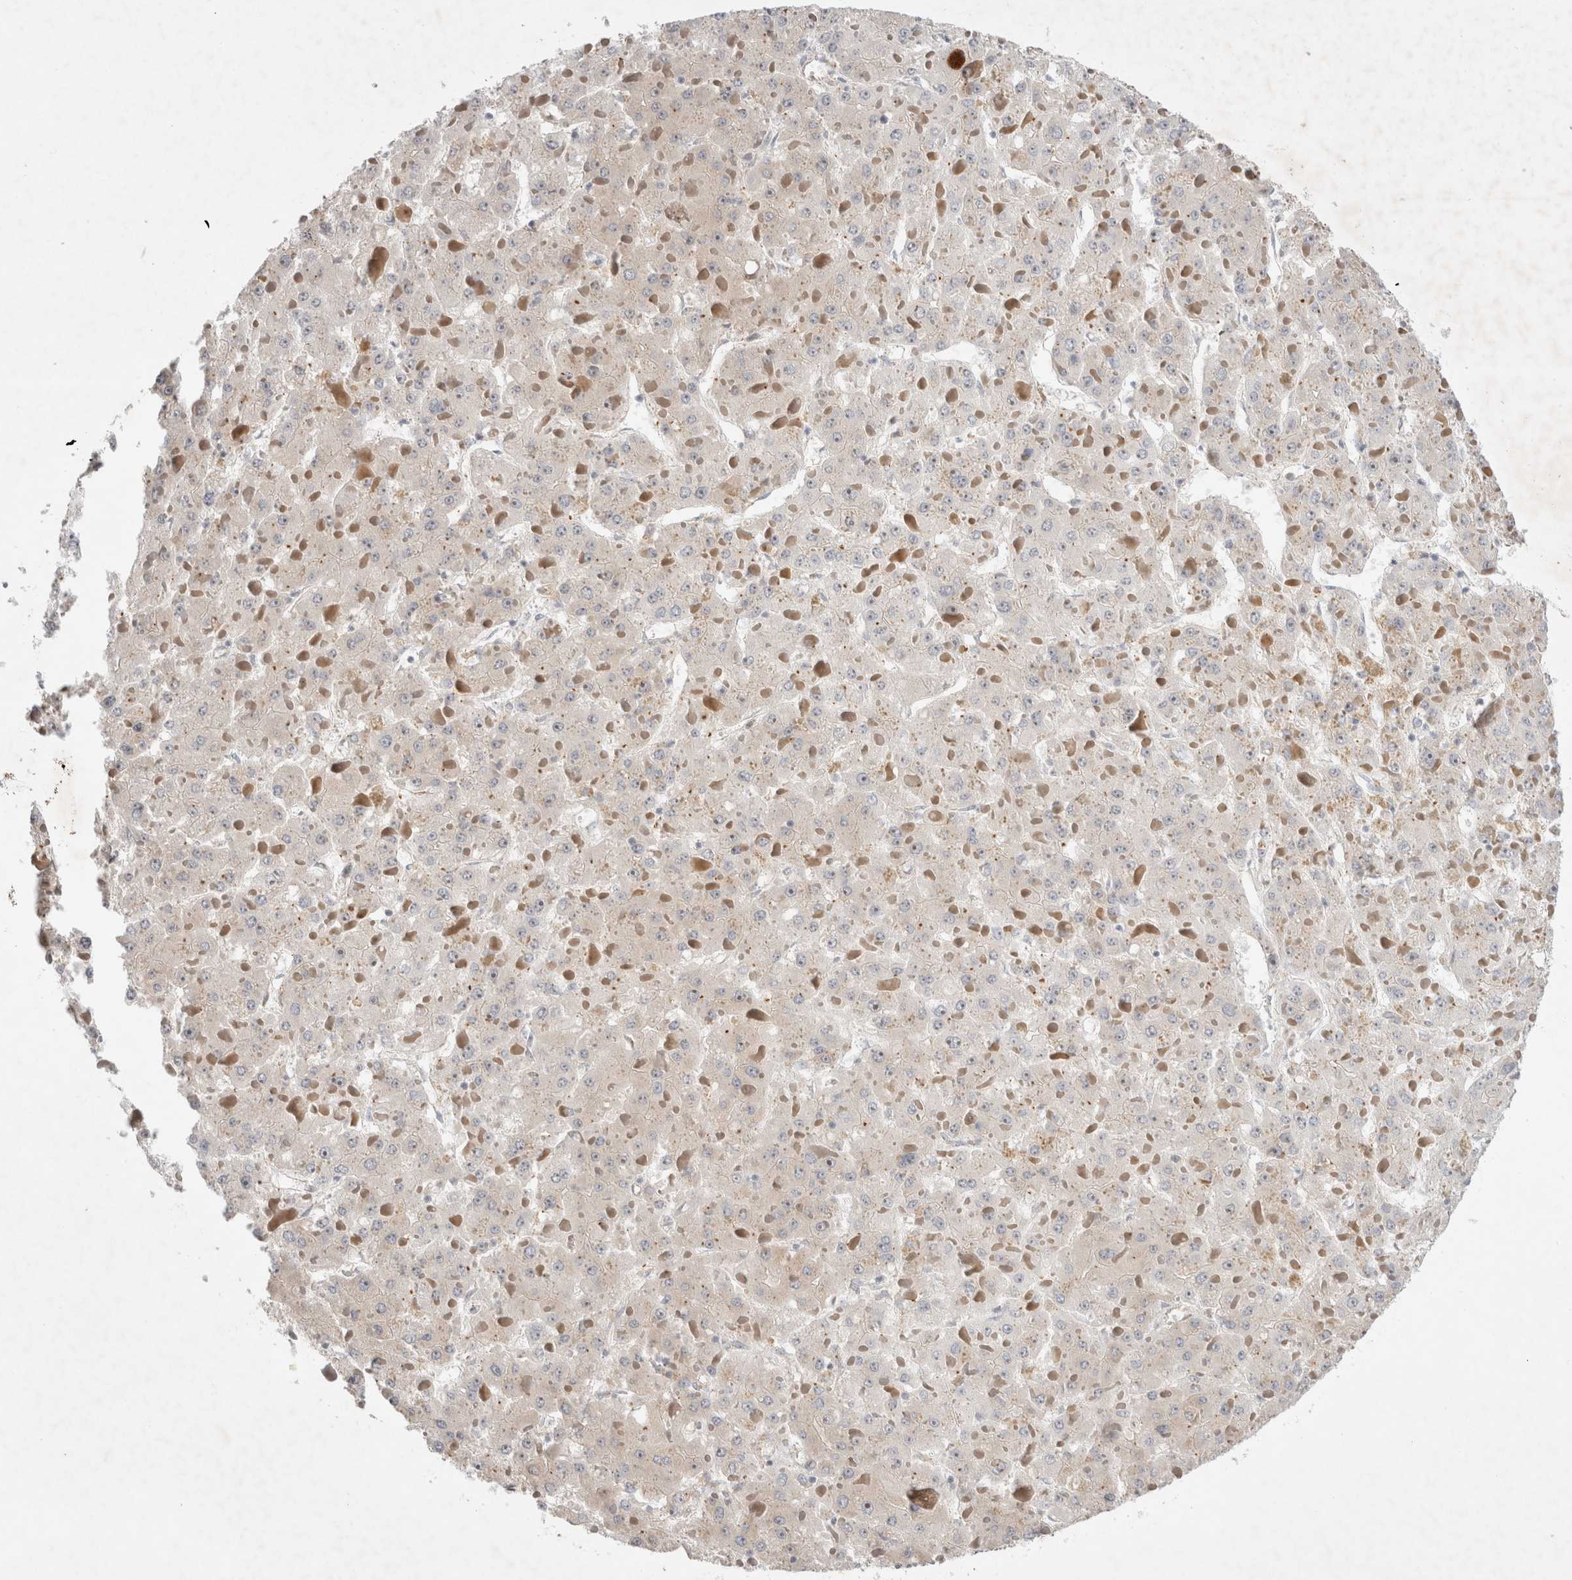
{"staining": {"intensity": "negative", "quantity": "none", "location": "none"}, "tissue": "liver cancer", "cell_type": "Tumor cells", "image_type": "cancer", "snomed": [{"axis": "morphology", "description": "Carcinoma, Hepatocellular, NOS"}, {"axis": "topography", "description": "Liver"}], "caption": "Tumor cells are negative for brown protein staining in liver cancer.", "gene": "NEDD4L", "patient": {"sex": "female", "age": 73}}